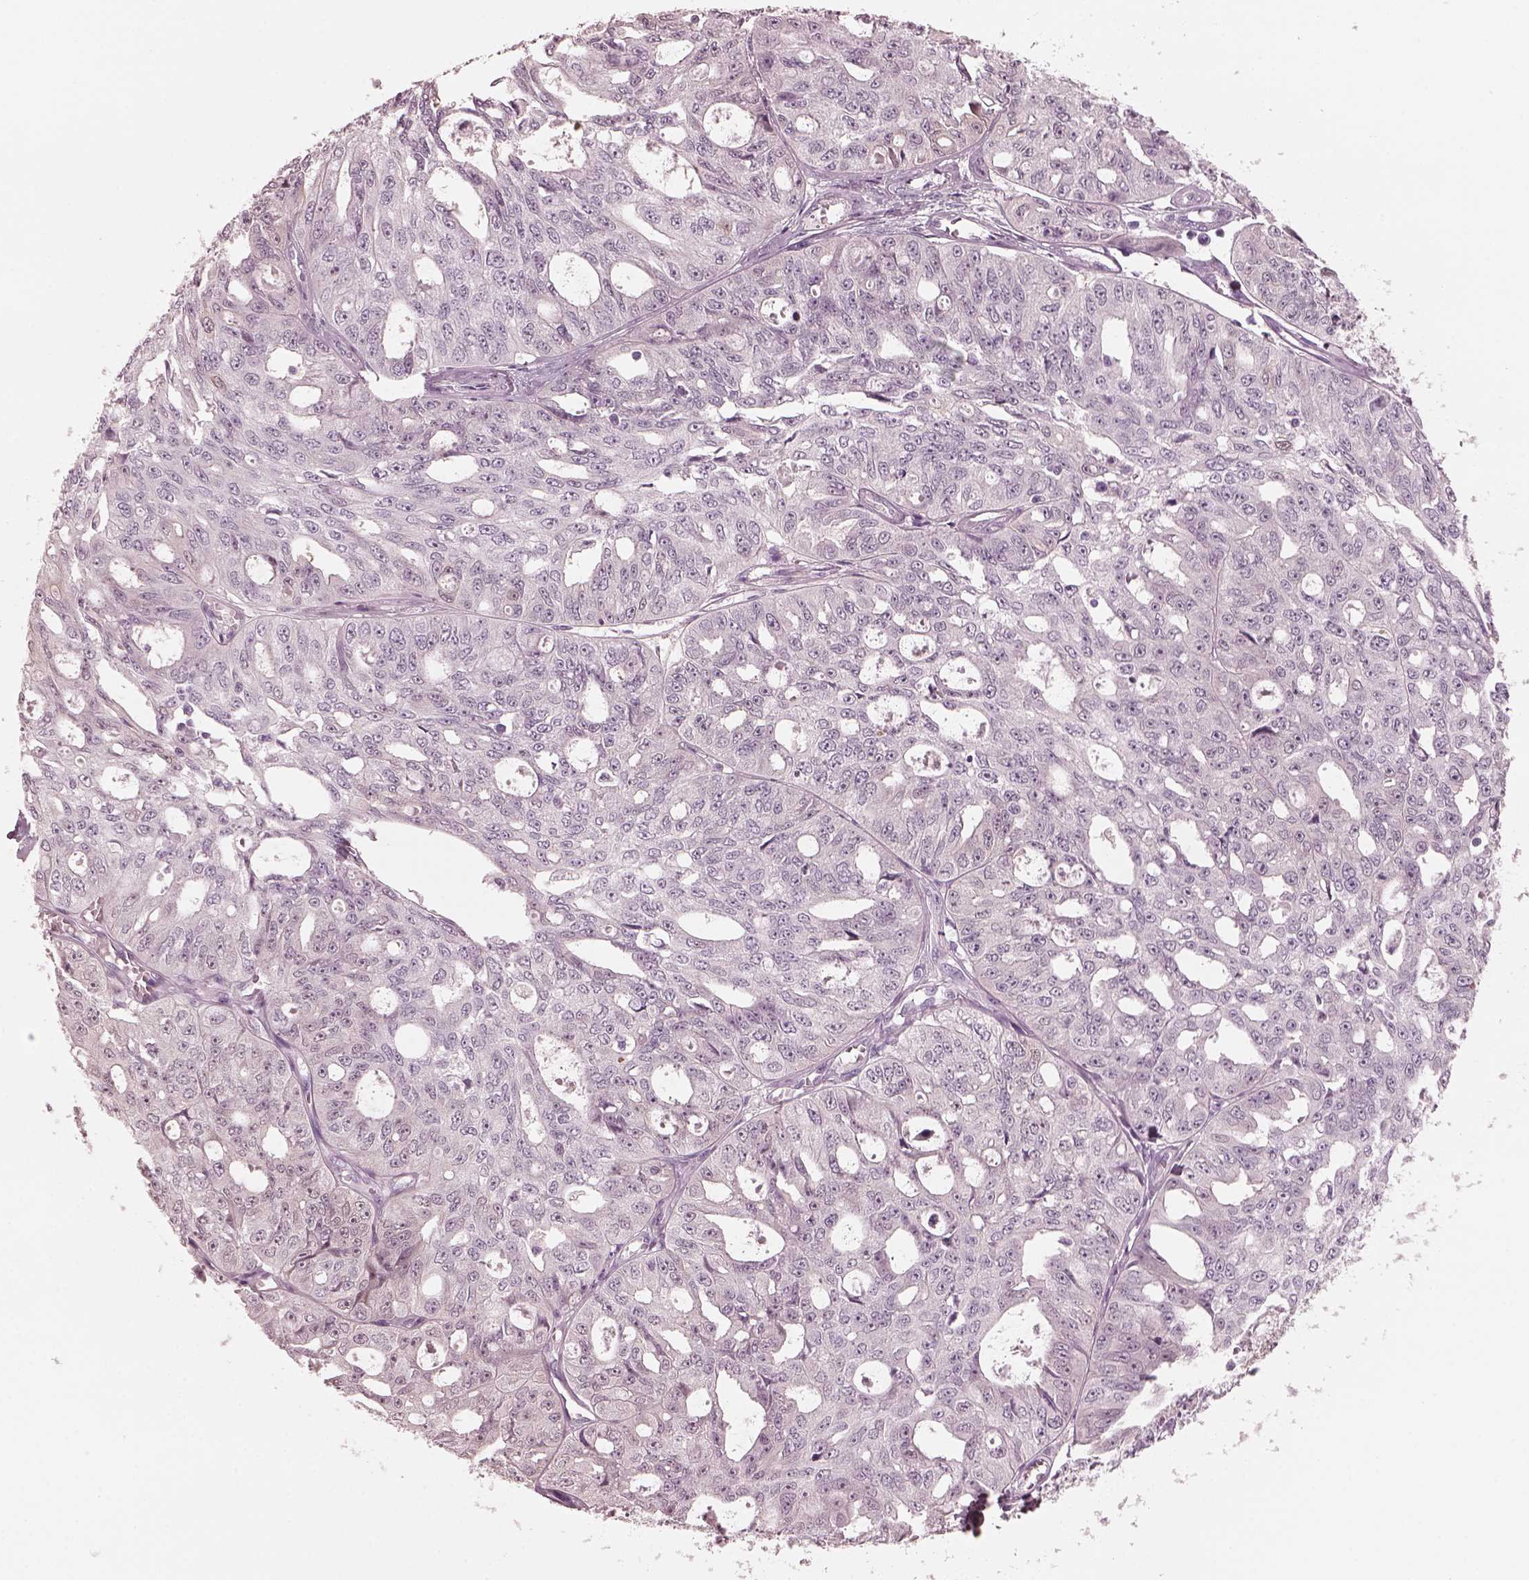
{"staining": {"intensity": "negative", "quantity": "none", "location": "none"}, "tissue": "ovarian cancer", "cell_type": "Tumor cells", "image_type": "cancer", "snomed": [{"axis": "morphology", "description": "Carcinoma, endometroid"}, {"axis": "topography", "description": "Ovary"}], "caption": "Immunohistochemical staining of human endometroid carcinoma (ovarian) displays no significant staining in tumor cells. (DAB IHC with hematoxylin counter stain).", "gene": "C2orf81", "patient": {"sex": "female", "age": 65}}